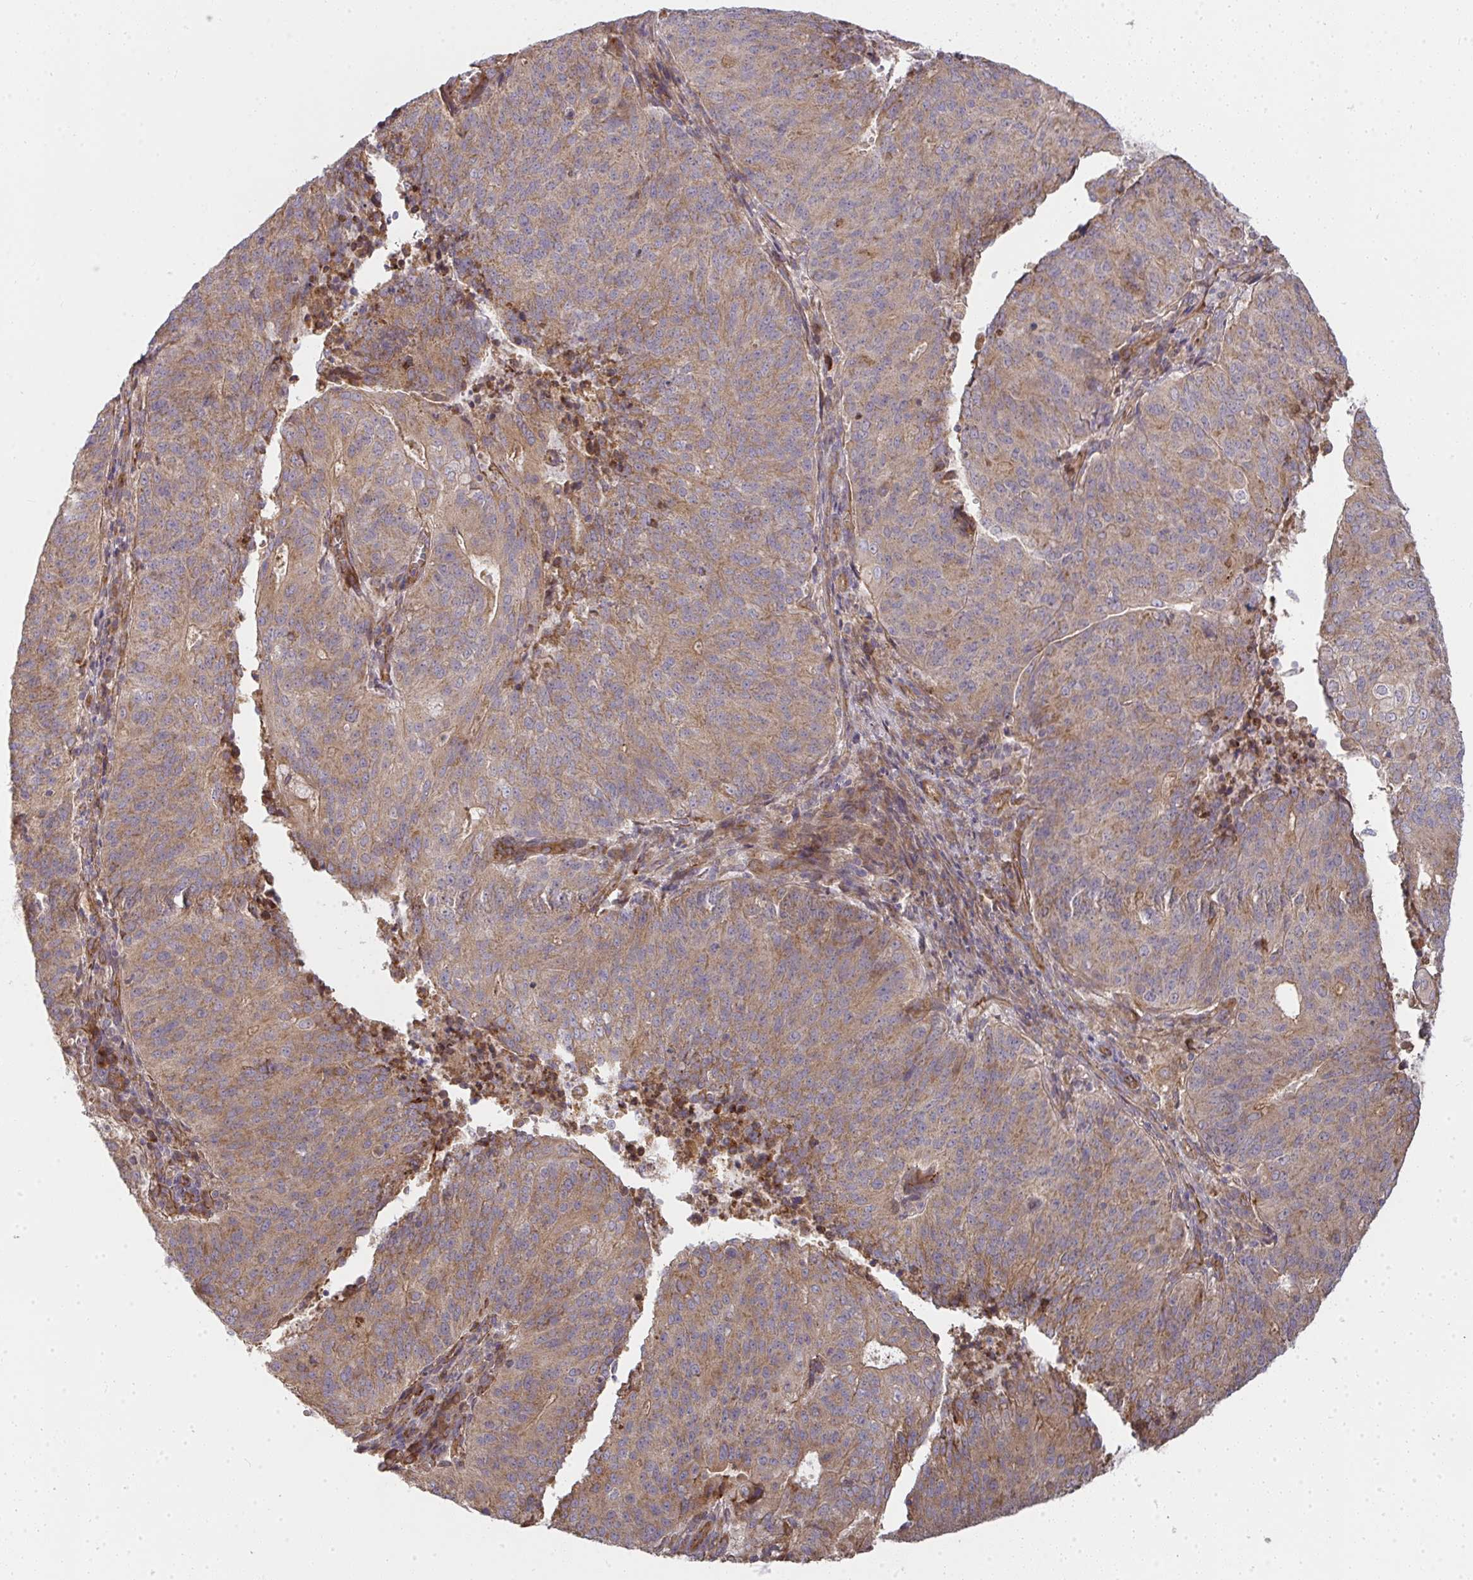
{"staining": {"intensity": "weak", "quantity": ">75%", "location": "cytoplasmic/membranous"}, "tissue": "endometrial cancer", "cell_type": "Tumor cells", "image_type": "cancer", "snomed": [{"axis": "morphology", "description": "Adenocarcinoma, NOS"}, {"axis": "topography", "description": "Endometrium"}], "caption": "Weak cytoplasmic/membranous positivity is identified in approximately >75% of tumor cells in endometrial cancer.", "gene": "B4GALT6", "patient": {"sex": "female", "age": 82}}